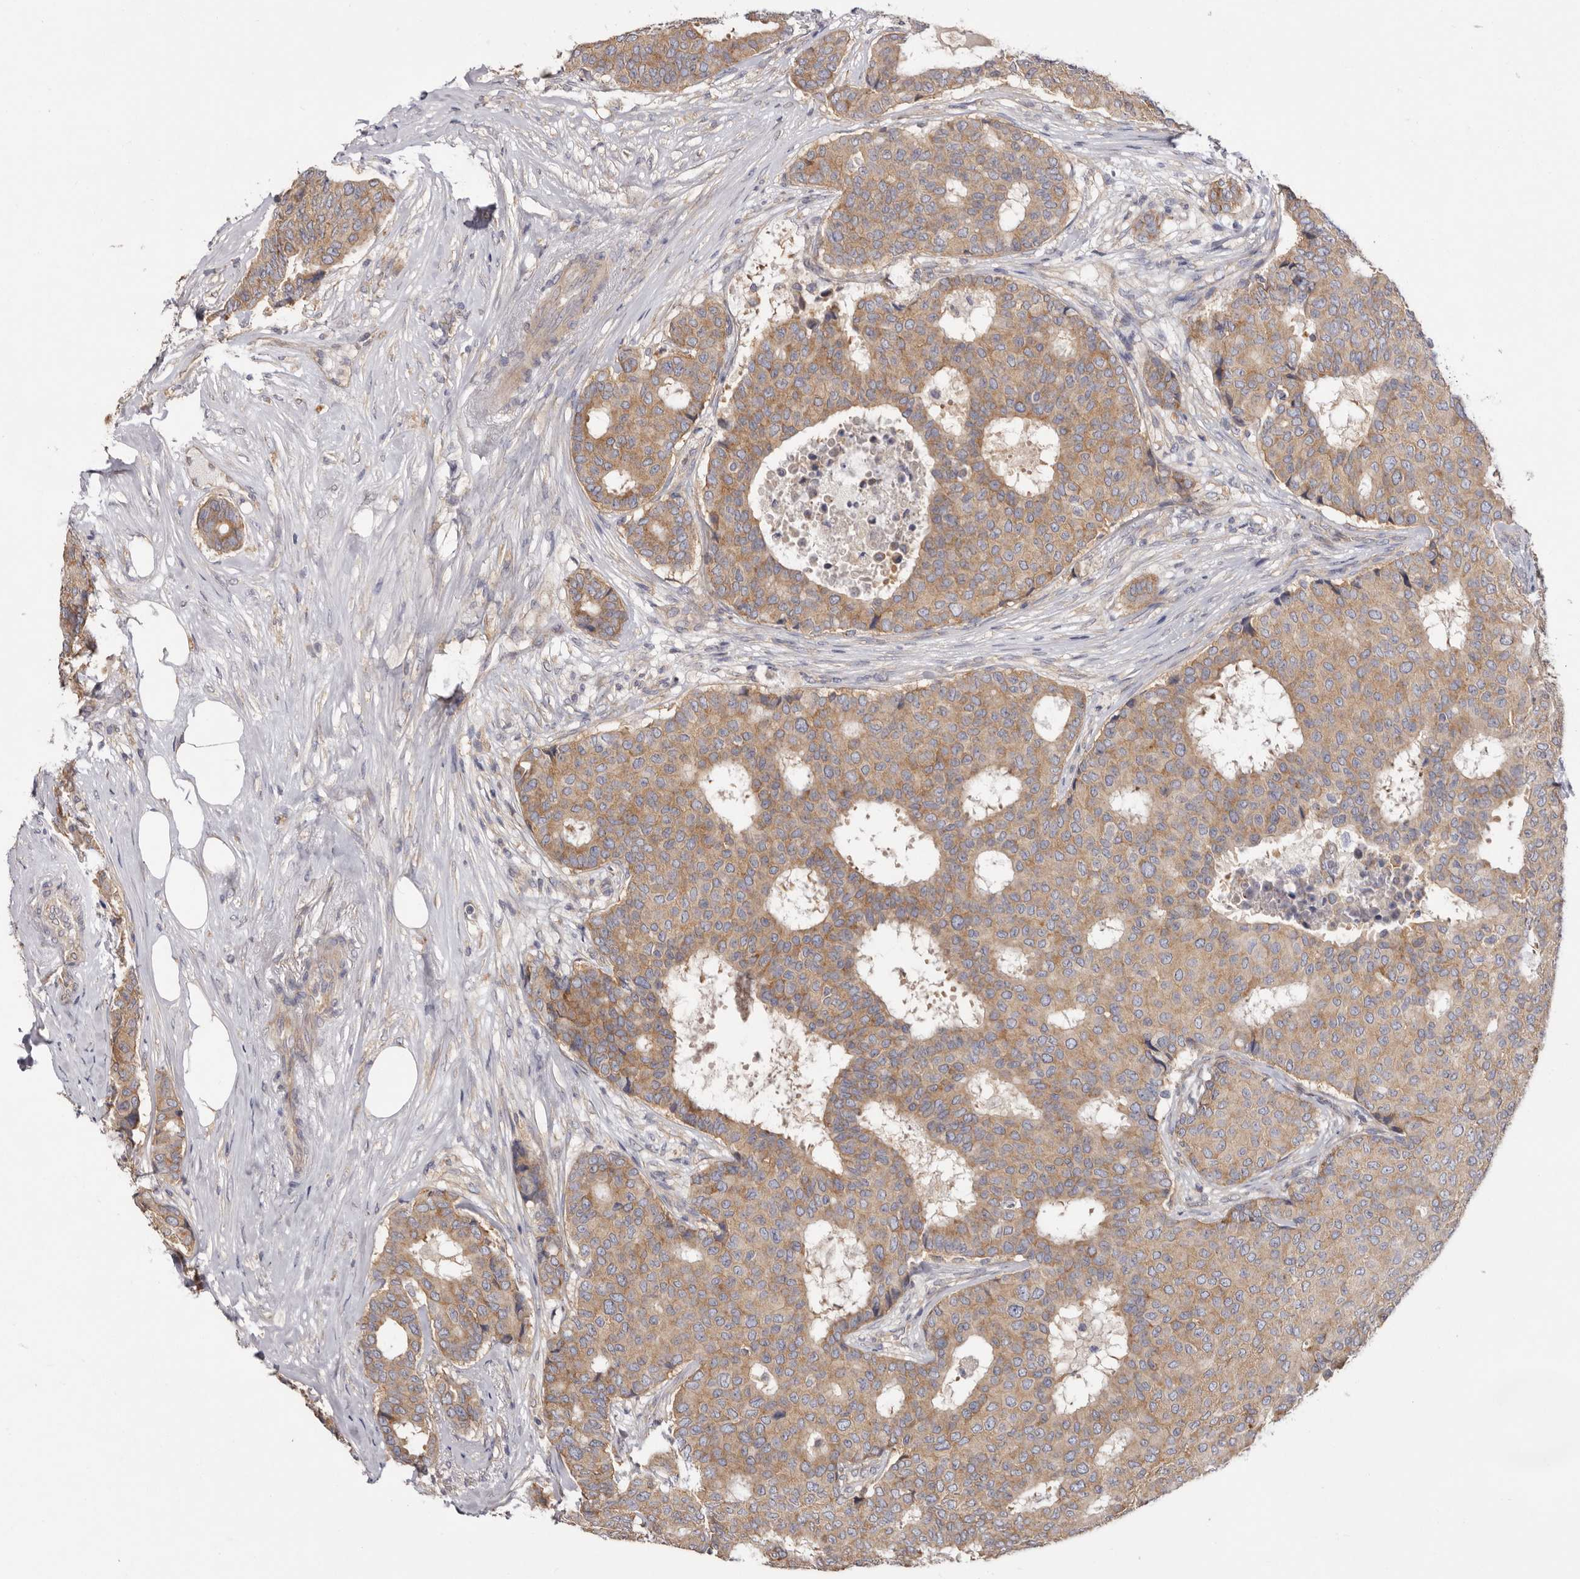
{"staining": {"intensity": "moderate", "quantity": ">75%", "location": "cytoplasmic/membranous"}, "tissue": "breast cancer", "cell_type": "Tumor cells", "image_type": "cancer", "snomed": [{"axis": "morphology", "description": "Duct carcinoma"}, {"axis": "topography", "description": "Breast"}], "caption": "Moderate cytoplasmic/membranous expression is seen in approximately >75% of tumor cells in breast cancer (infiltrating ductal carcinoma). (DAB (3,3'-diaminobenzidine) IHC with brightfield microscopy, high magnification).", "gene": "FAM167B", "patient": {"sex": "female", "age": 75}}